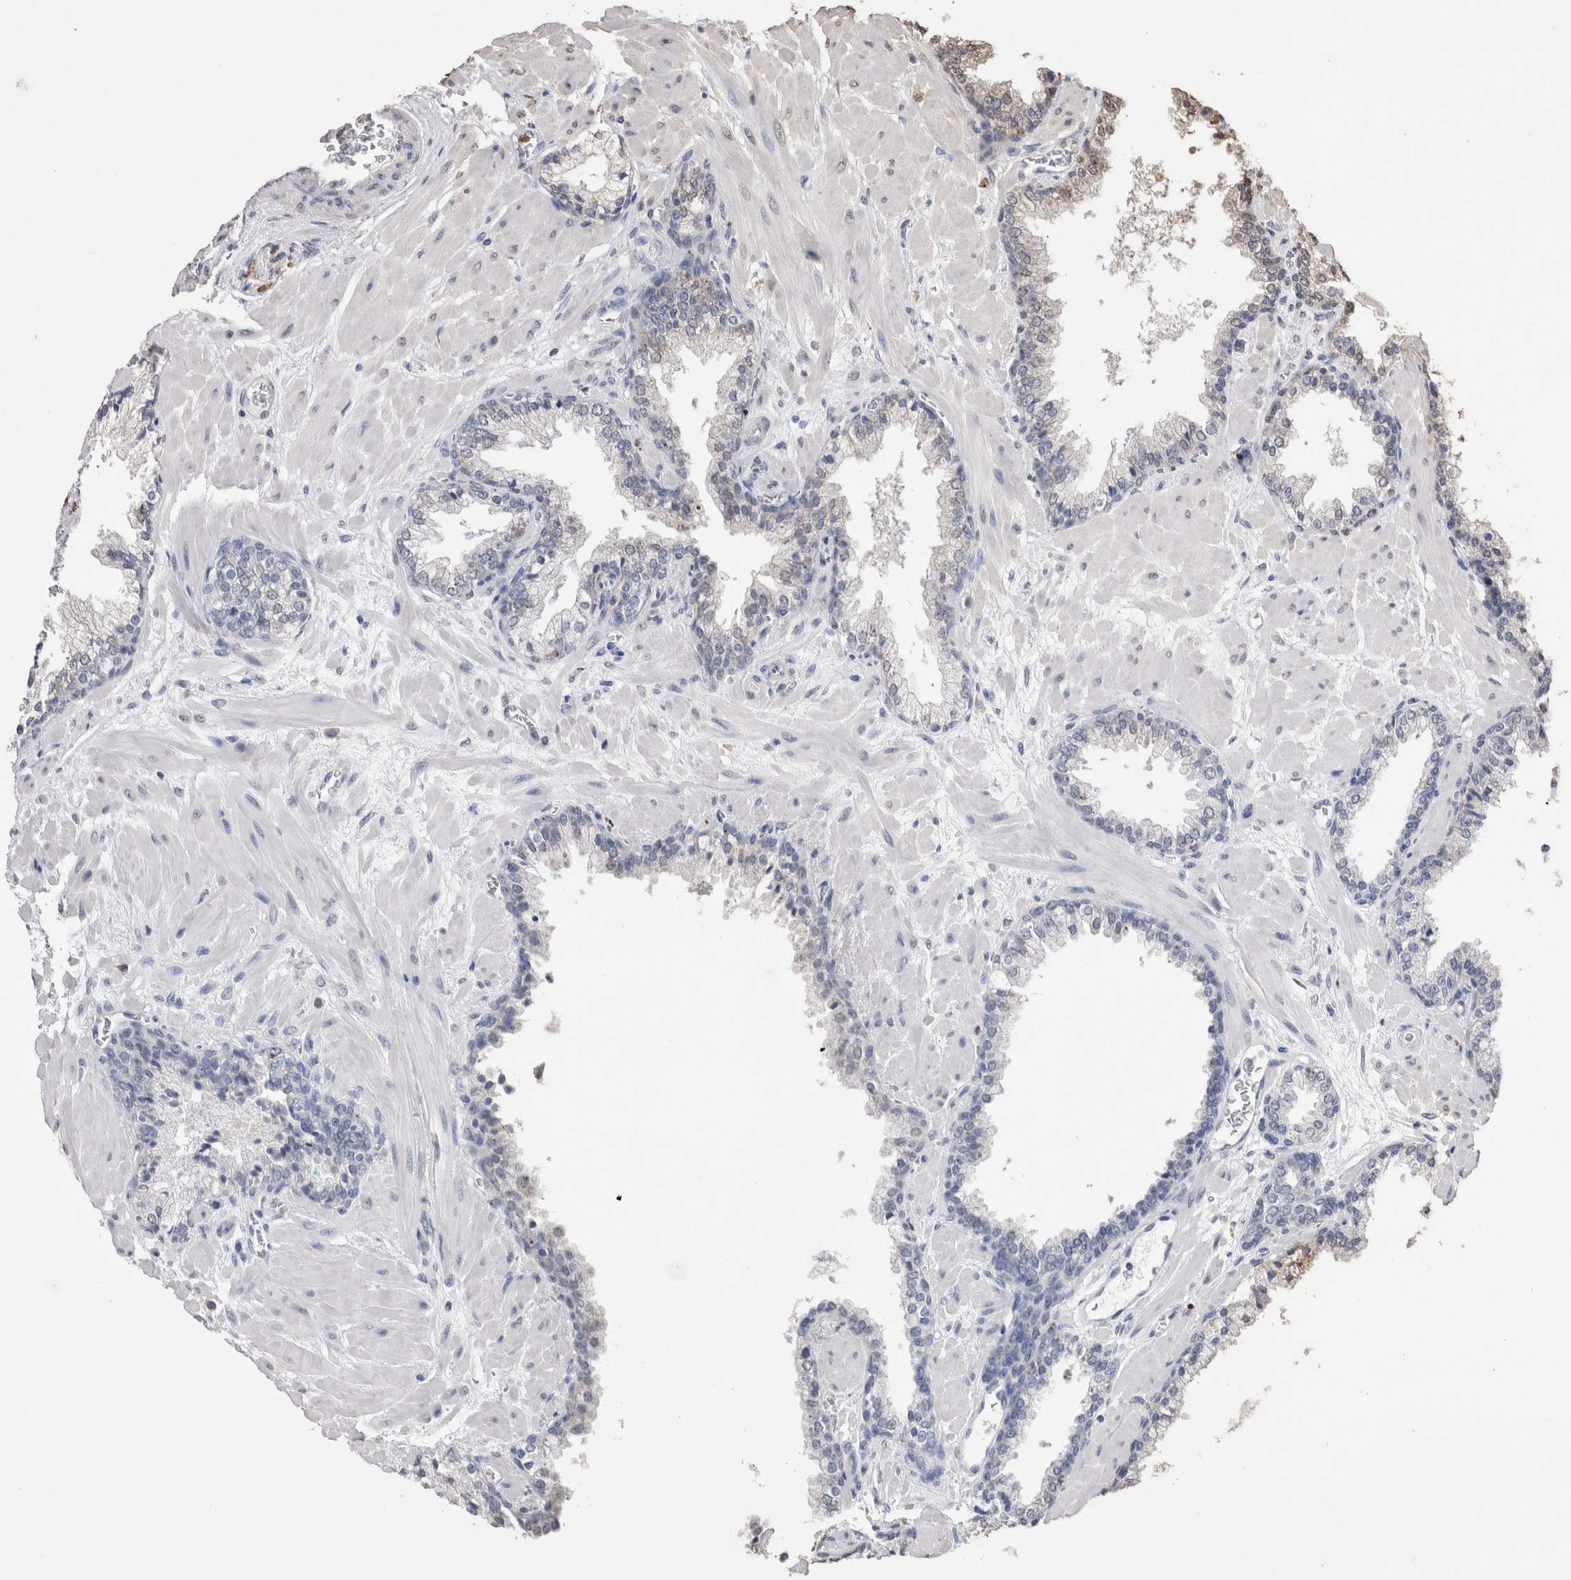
{"staining": {"intensity": "negative", "quantity": "none", "location": "none"}, "tissue": "prostate cancer", "cell_type": "Tumor cells", "image_type": "cancer", "snomed": [{"axis": "morphology", "description": "Adenocarcinoma, Low grade"}, {"axis": "topography", "description": "Prostate"}], "caption": "Immunohistochemical staining of human prostate cancer (low-grade adenocarcinoma) shows no significant staining in tumor cells. (Stains: DAB immunohistochemistry (IHC) with hematoxylin counter stain, Microscopy: brightfield microscopy at high magnification).", "gene": "GRK5", "patient": {"sex": "male", "age": 63}}